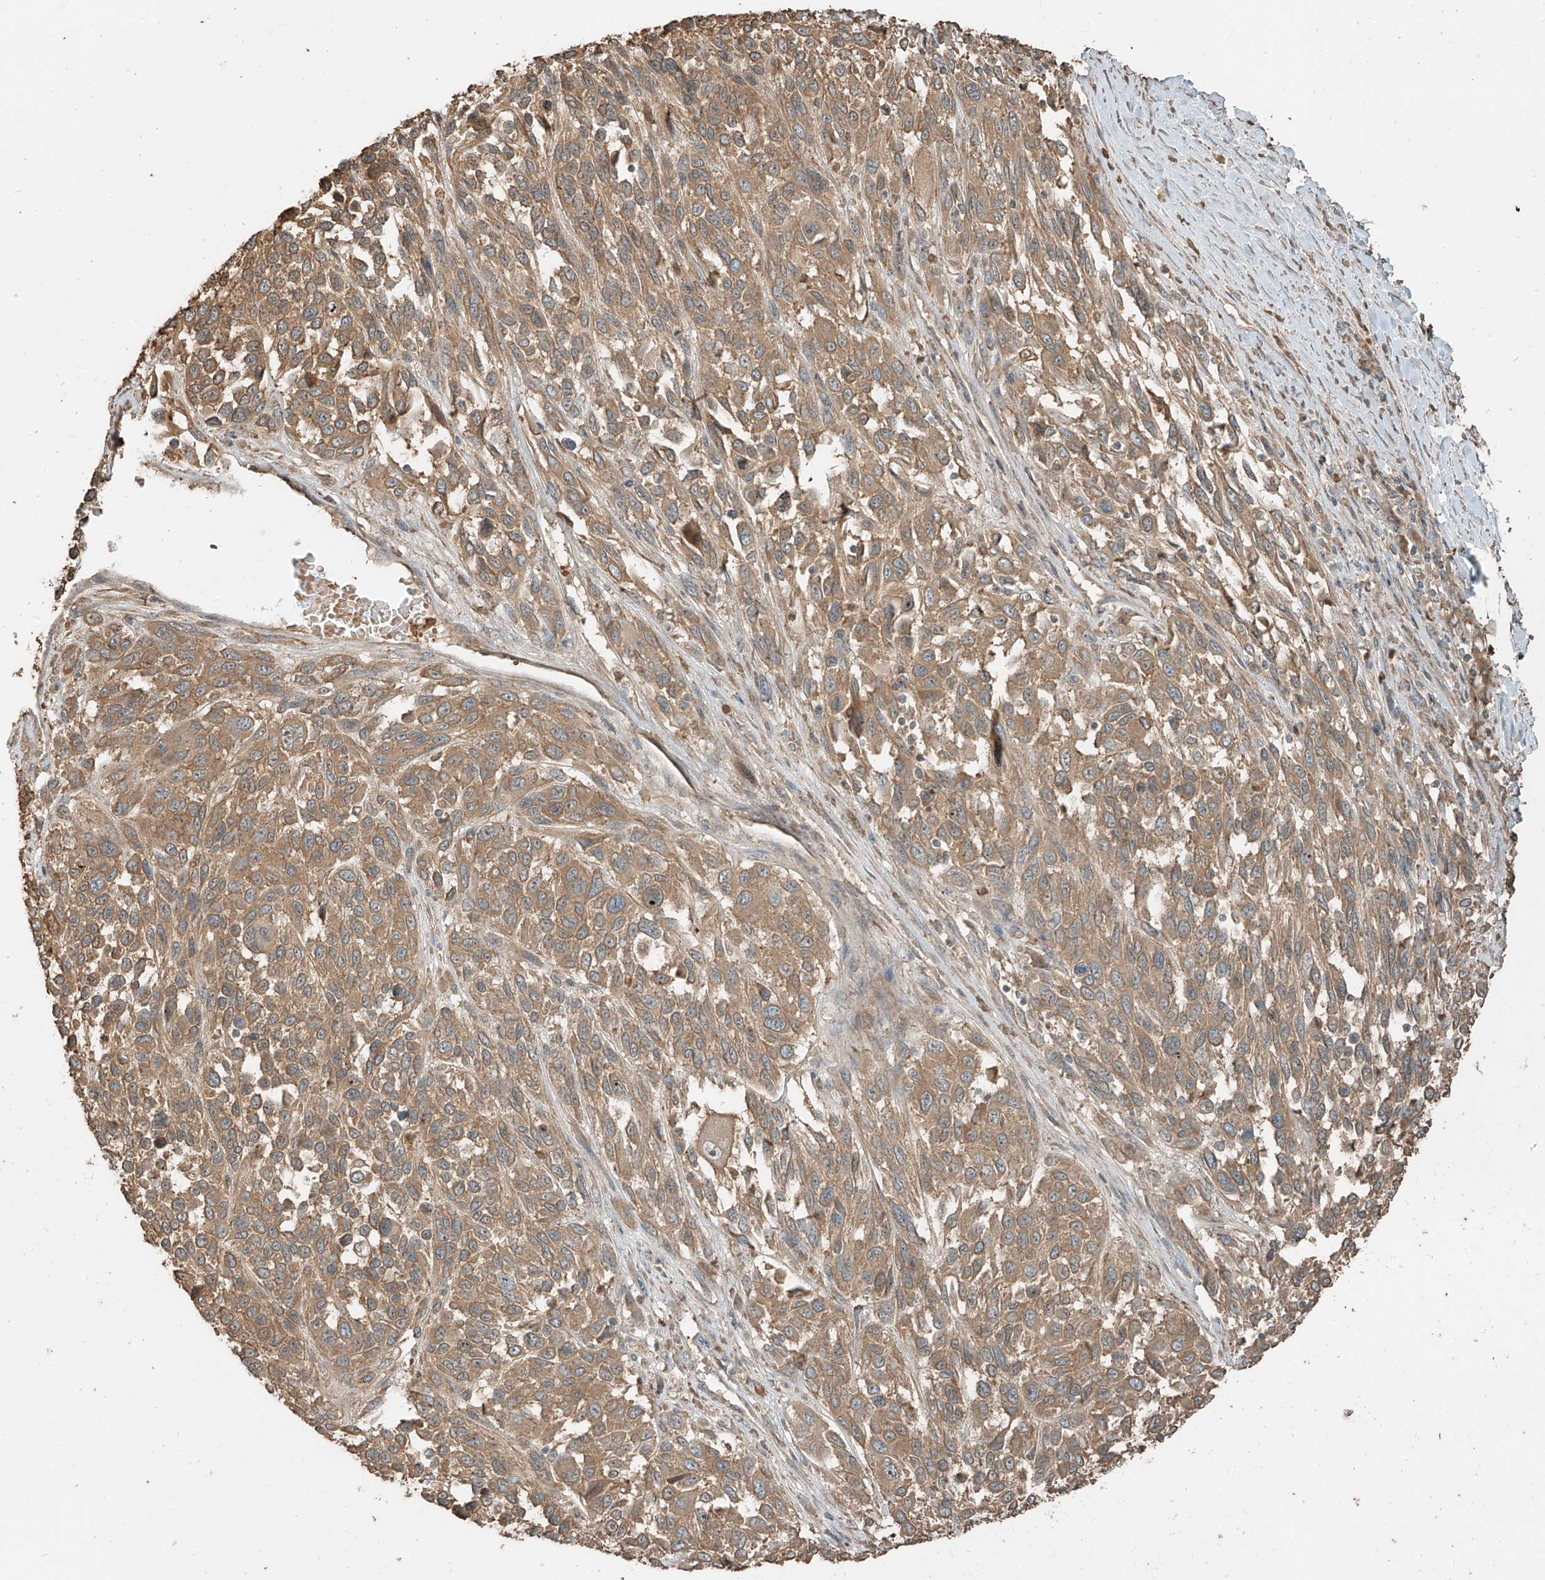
{"staining": {"intensity": "moderate", "quantity": ">75%", "location": "cytoplasmic/membranous"}, "tissue": "melanoma", "cell_type": "Tumor cells", "image_type": "cancer", "snomed": [{"axis": "morphology", "description": "Malignant melanoma, Metastatic site"}, {"axis": "topography", "description": "Lymph node"}], "caption": "Tumor cells show moderate cytoplasmic/membranous positivity in approximately >75% of cells in melanoma.", "gene": "RFTN2", "patient": {"sex": "male", "age": 61}}